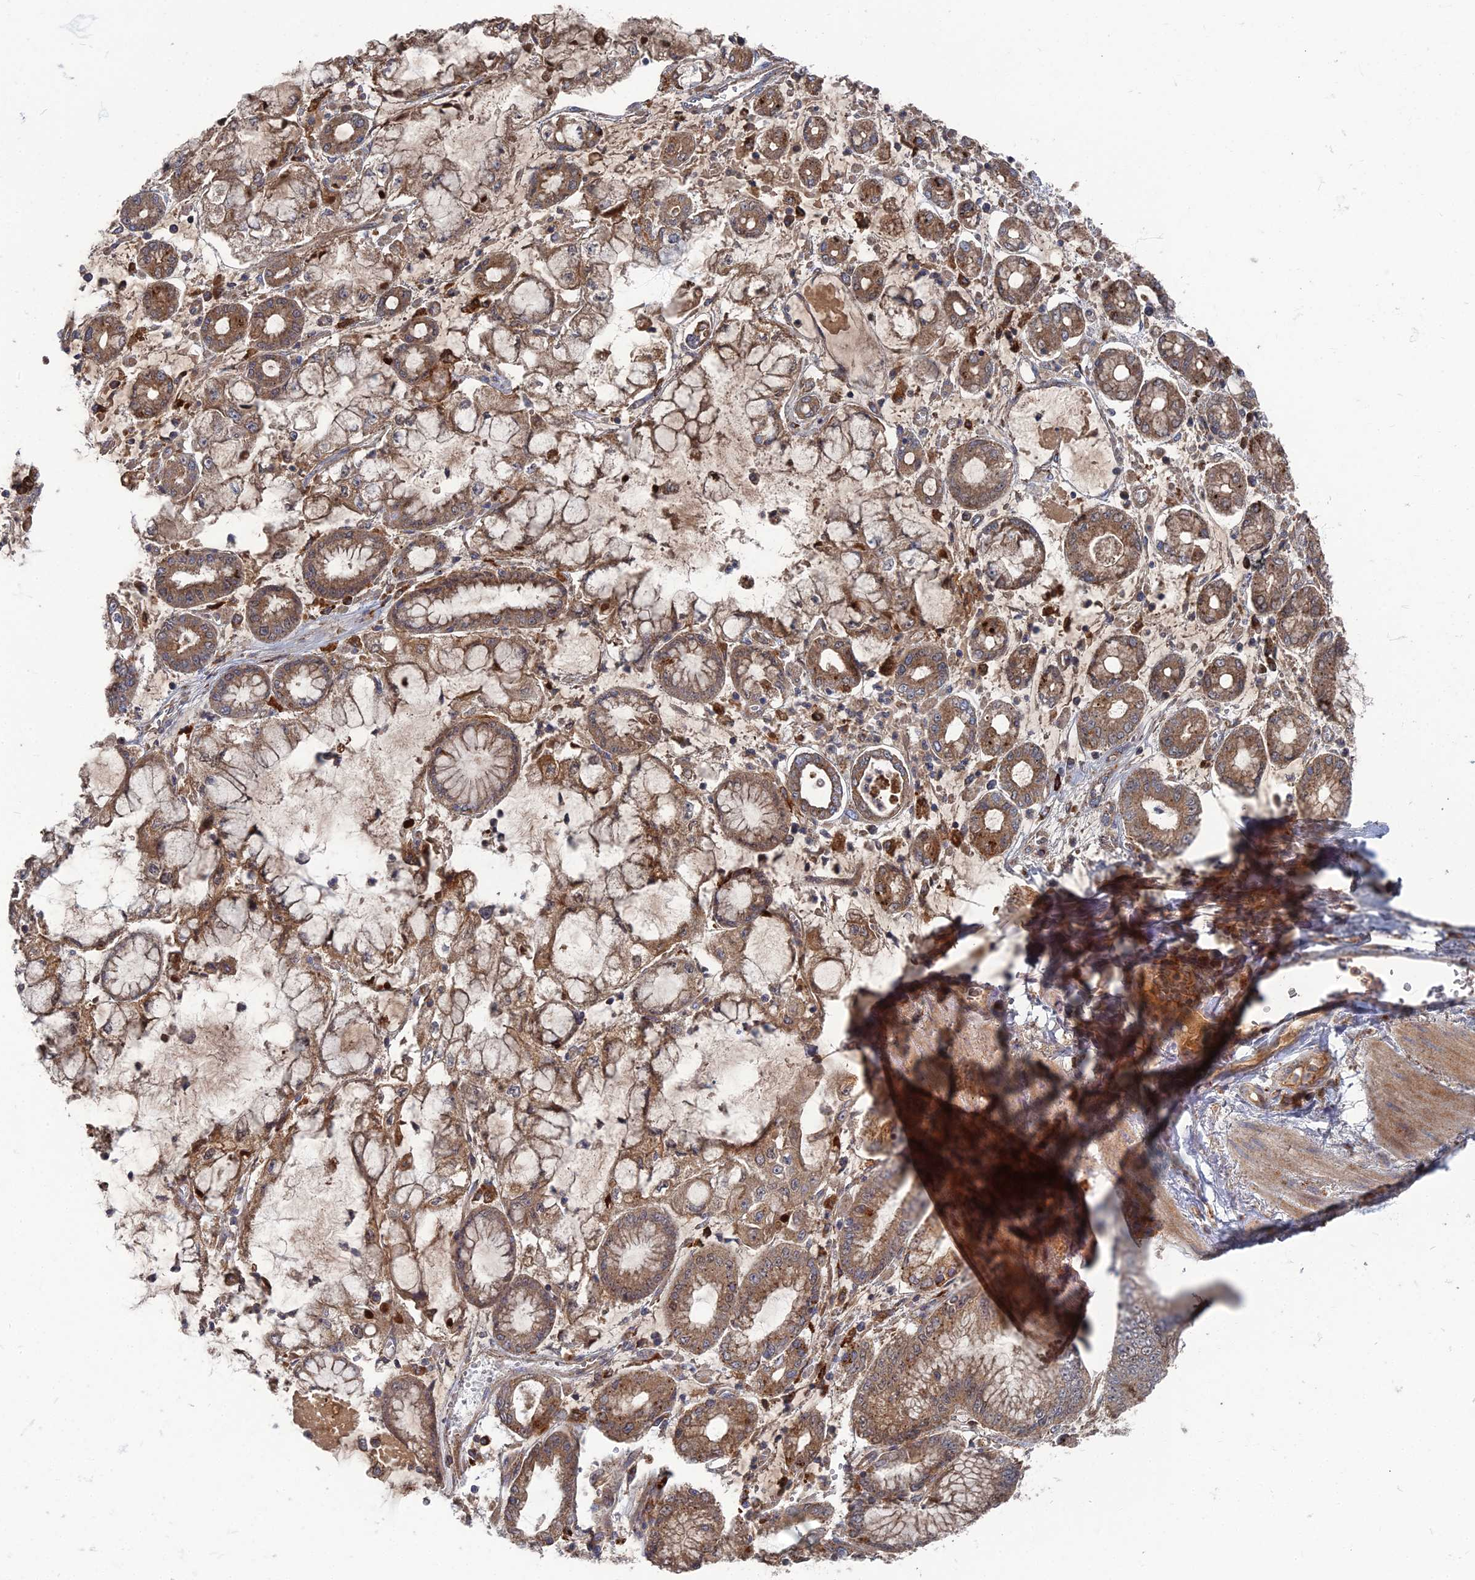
{"staining": {"intensity": "moderate", "quantity": ">75%", "location": "cytoplasmic/membranous"}, "tissue": "stomach cancer", "cell_type": "Tumor cells", "image_type": "cancer", "snomed": [{"axis": "morphology", "description": "Adenocarcinoma, NOS"}, {"axis": "topography", "description": "Stomach"}], "caption": "The photomicrograph reveals immunohistochemical staining of stomach cancer. There is moderate cytoplasmic/membranous expression is present in approximately >75% of tumor cells.", "gene": "PPCDC", "patient": {"sex": "male", "age": 76}}